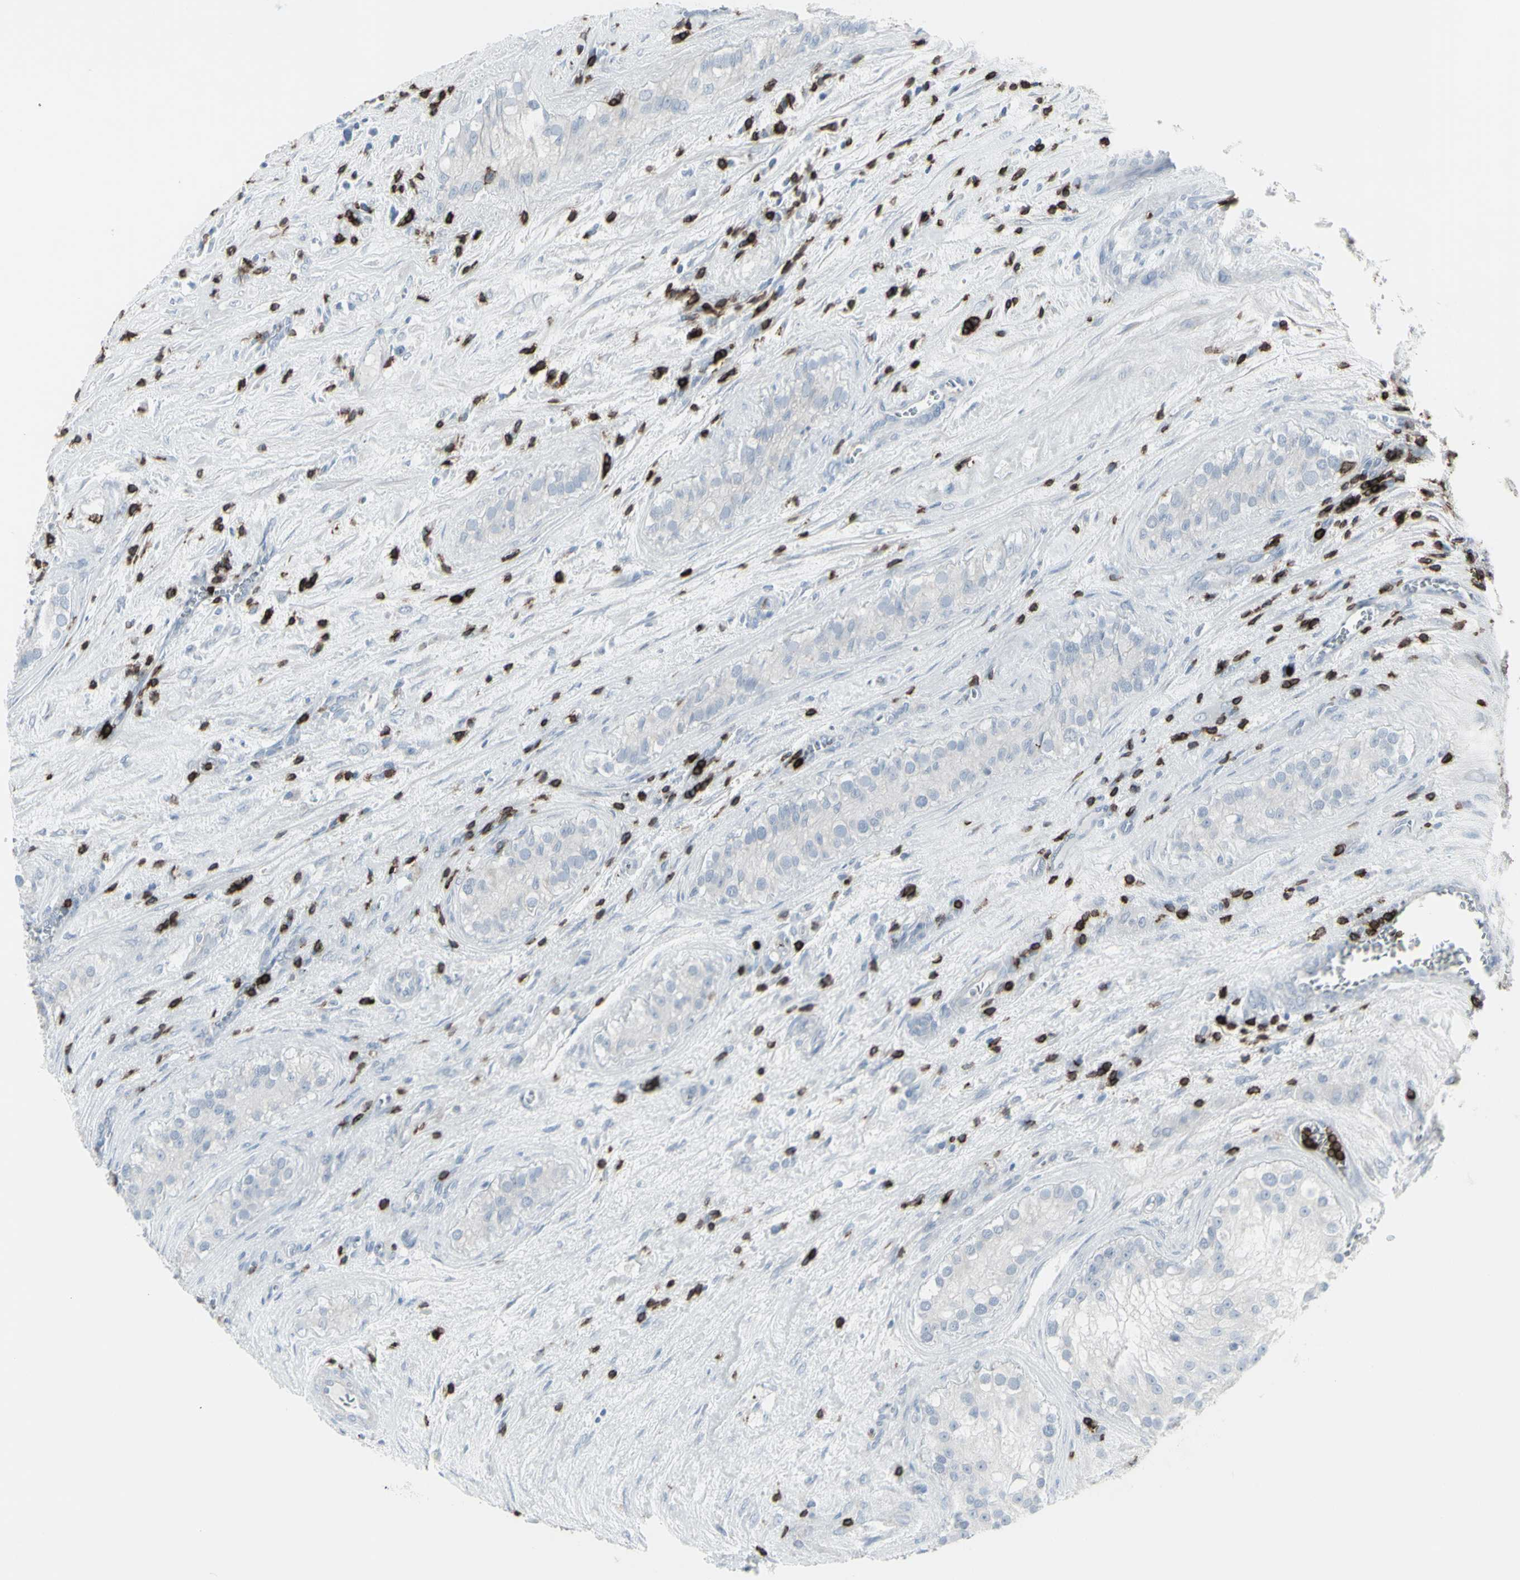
{"staining": {"intensity": "negative", "quantity": "none", "location": "none"}, "tissue": "testis cancer", "cell_type": "Tumor cells", "image_type": "cancer", "snomed": [{"axis": "morphology", "description": "Carcinoma, Embryonal, NOS"}, {"axis": "topography", "description": "Testis"}], "caption": "Micrograph shows no significant protein staining in tumor cells of embryonal carcinoma (testis). Nuclei are stained in blue.", "gene": "CD247", "patient": {"sex": "male", "age": 28}}